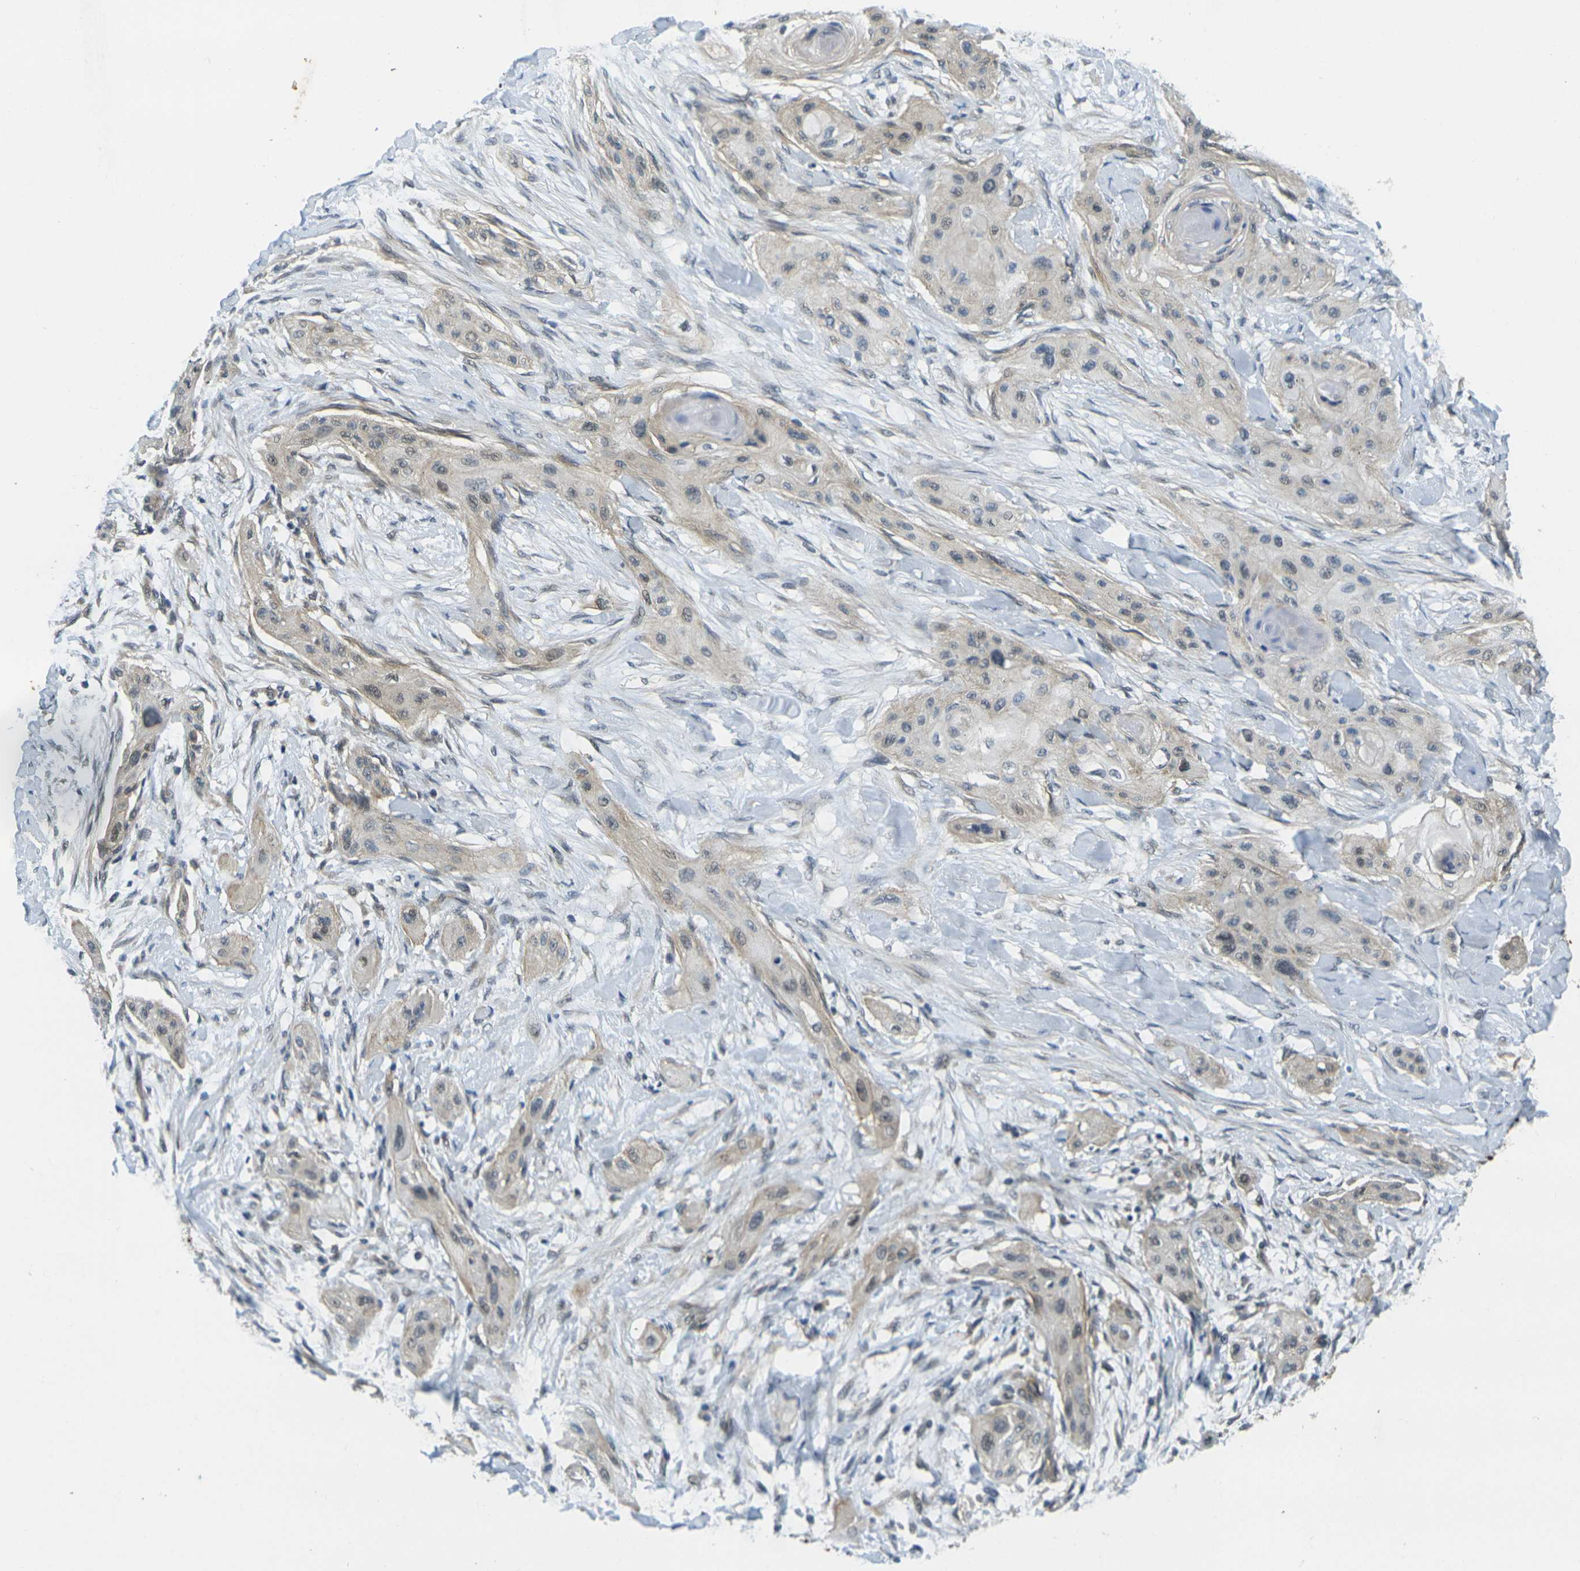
{"staining": {"intensity": "weak", "quantity": ">75%", "location": "cytoplasmic/membranous"}, "tissue": "lung cancer", "cell_type": "Tumor cells", "image_type": "cancer", "snomed": [{"axis": "morphology", "description": "Squamous cell carcinoma, NOS"}, {"axis": "topography", "description": "Lung"}], "caption": "Tumor cells demonstrate low levels of weak cytoplasmic/membranous expression in approximately >75% of cells in squamous cell carcinoma (lung). (DAB IHC with brightfield microscopy, high magnification).", "gene": "KCTD10", "patient": {"sex": "female", "age": 47}}